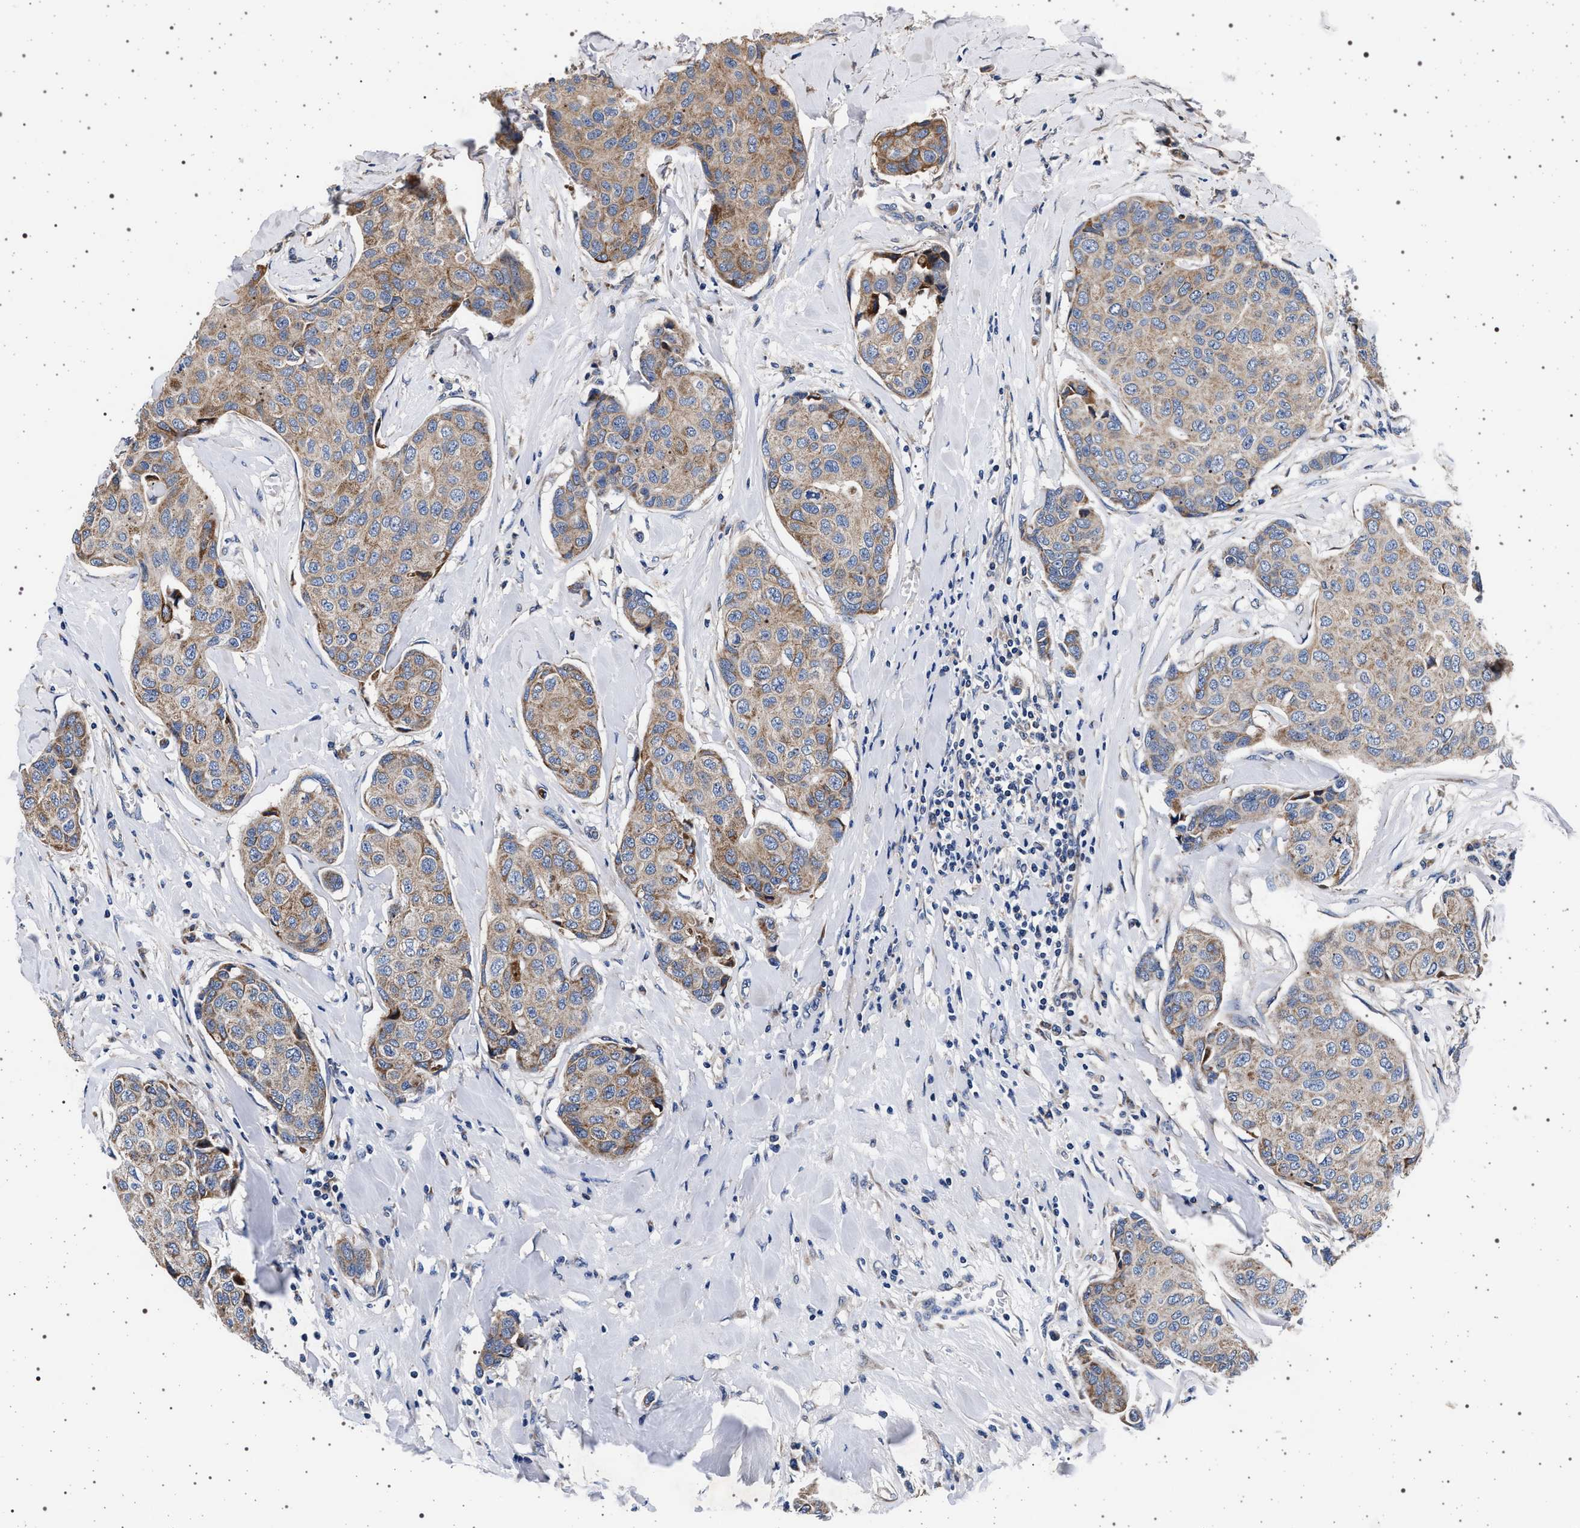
{"staining": {"intensity": "weak", "quantity": "25%-75%", "location": "cytoplasmic/membranous"}, "tissue": "breast cancer", "cell_type": "Tumor cells", "image_type": "cancer", "snomed": [{"axis": "morphology", "description": "Duct carcinoma"}, {"axis": "topography", "description": "Breast"}], "caption": "Invasive ductal carcinoma (breast) stained with a brown dye shows weak cytoplasmic/membranous positive expression in approximately 25%-75% of tumor cells.", "gene": "MAP3K2", "patient": {"sex": "female", "age": 80}}